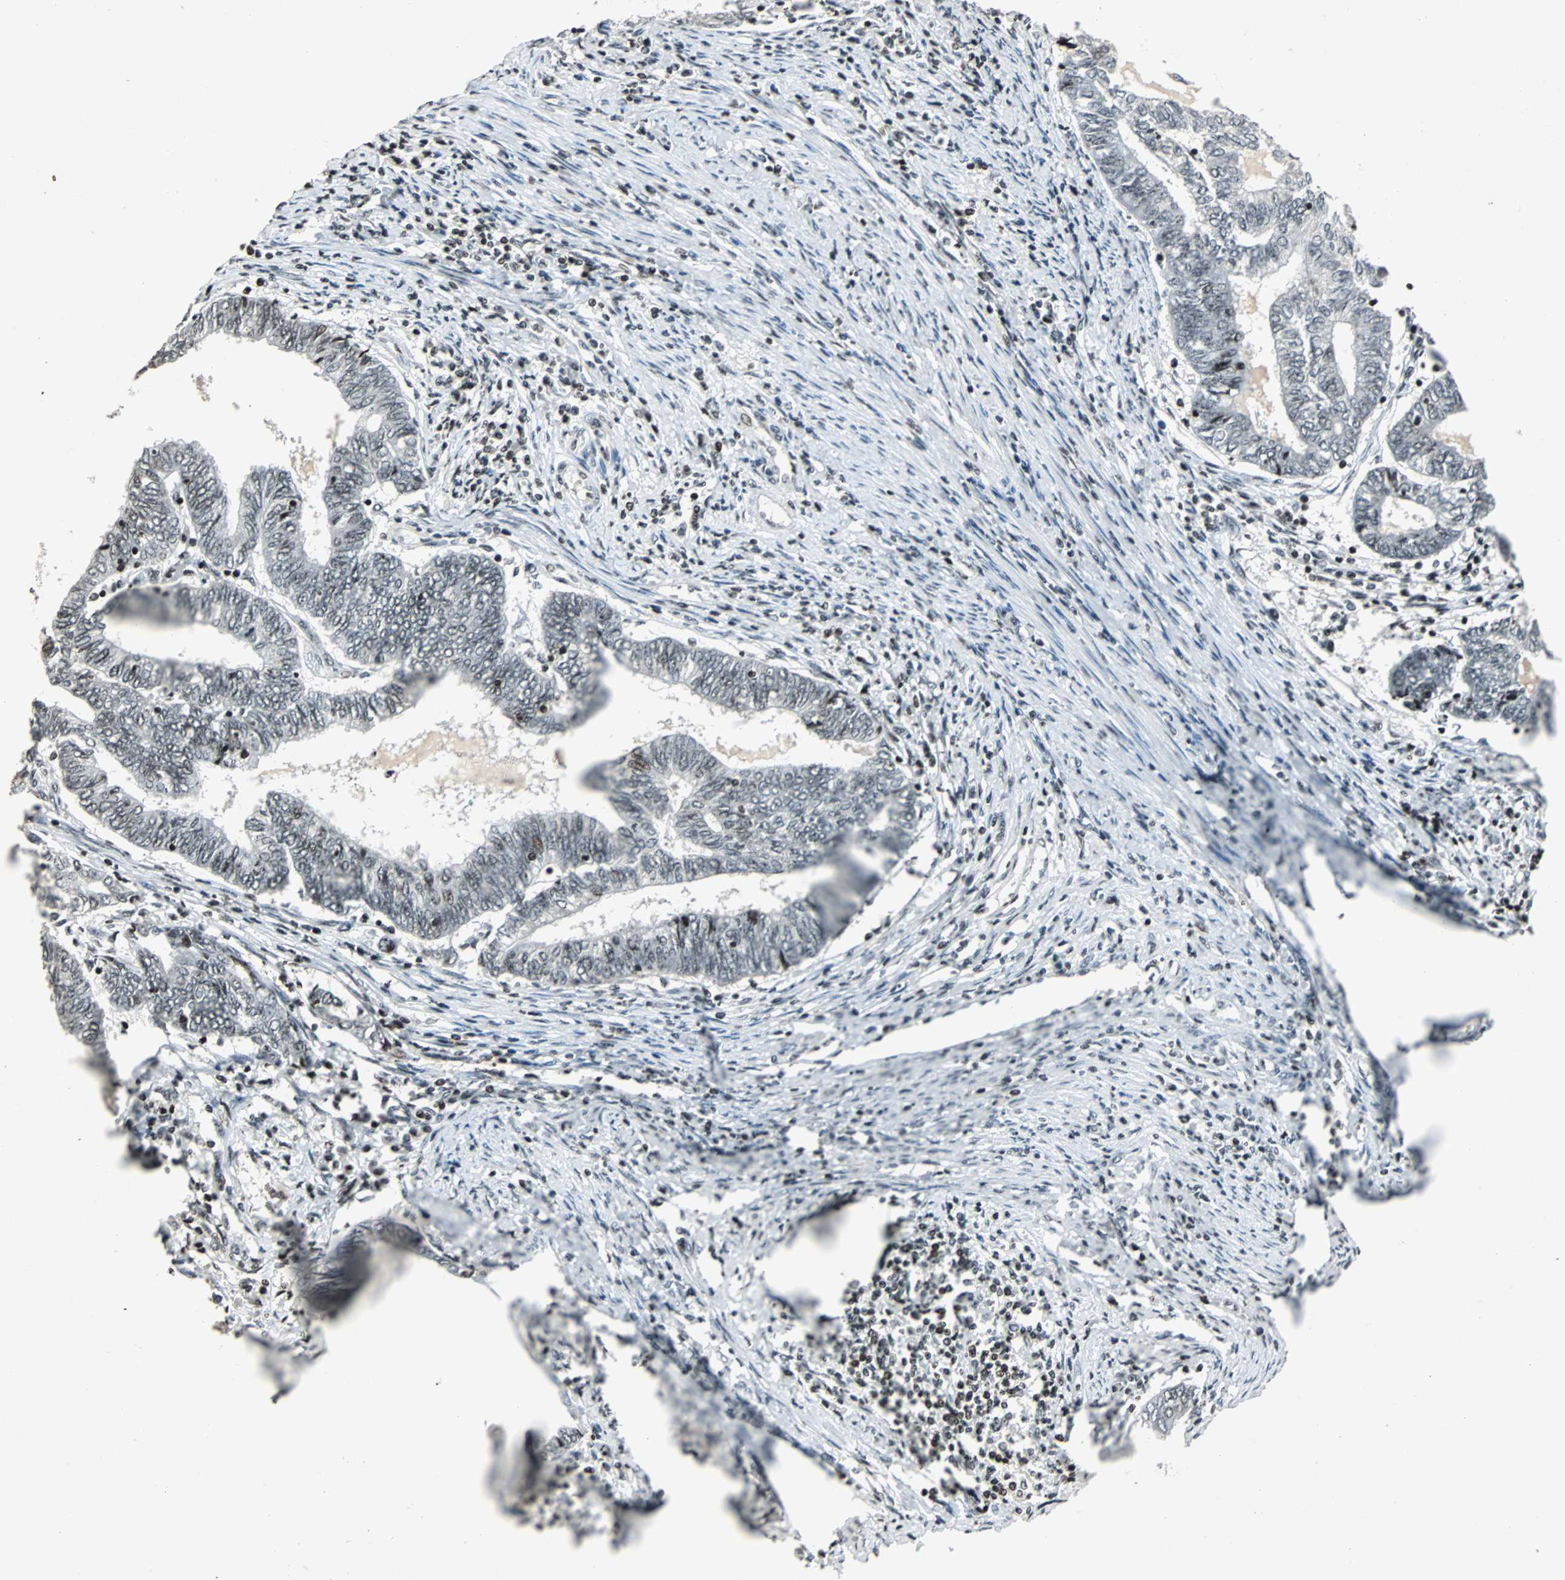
{"staining": {"intensity": "moderate", "quantity": "<25%", "location": "nuclear"}, "tissue": "endometrial cancer", "cell_type": "Tumor cells", "image_type": "cancer", "snomed": [{"axis": "morphology", "description": "Adenocarcinoma, NOS"}, {"axis": "topography", "description": "Uterus"}, {"axis": "topography", "description": "Endometrium"}], "caption": "IHC micrograph of endometrial cancer (adenocarcinoma) stained for a protein (brown), which demonstrates low levels of moderate nuclear positivity in about <25% of tumor cells.", "gene": "PAXIP1", "patient": {"sex": "female", "age": 70}}